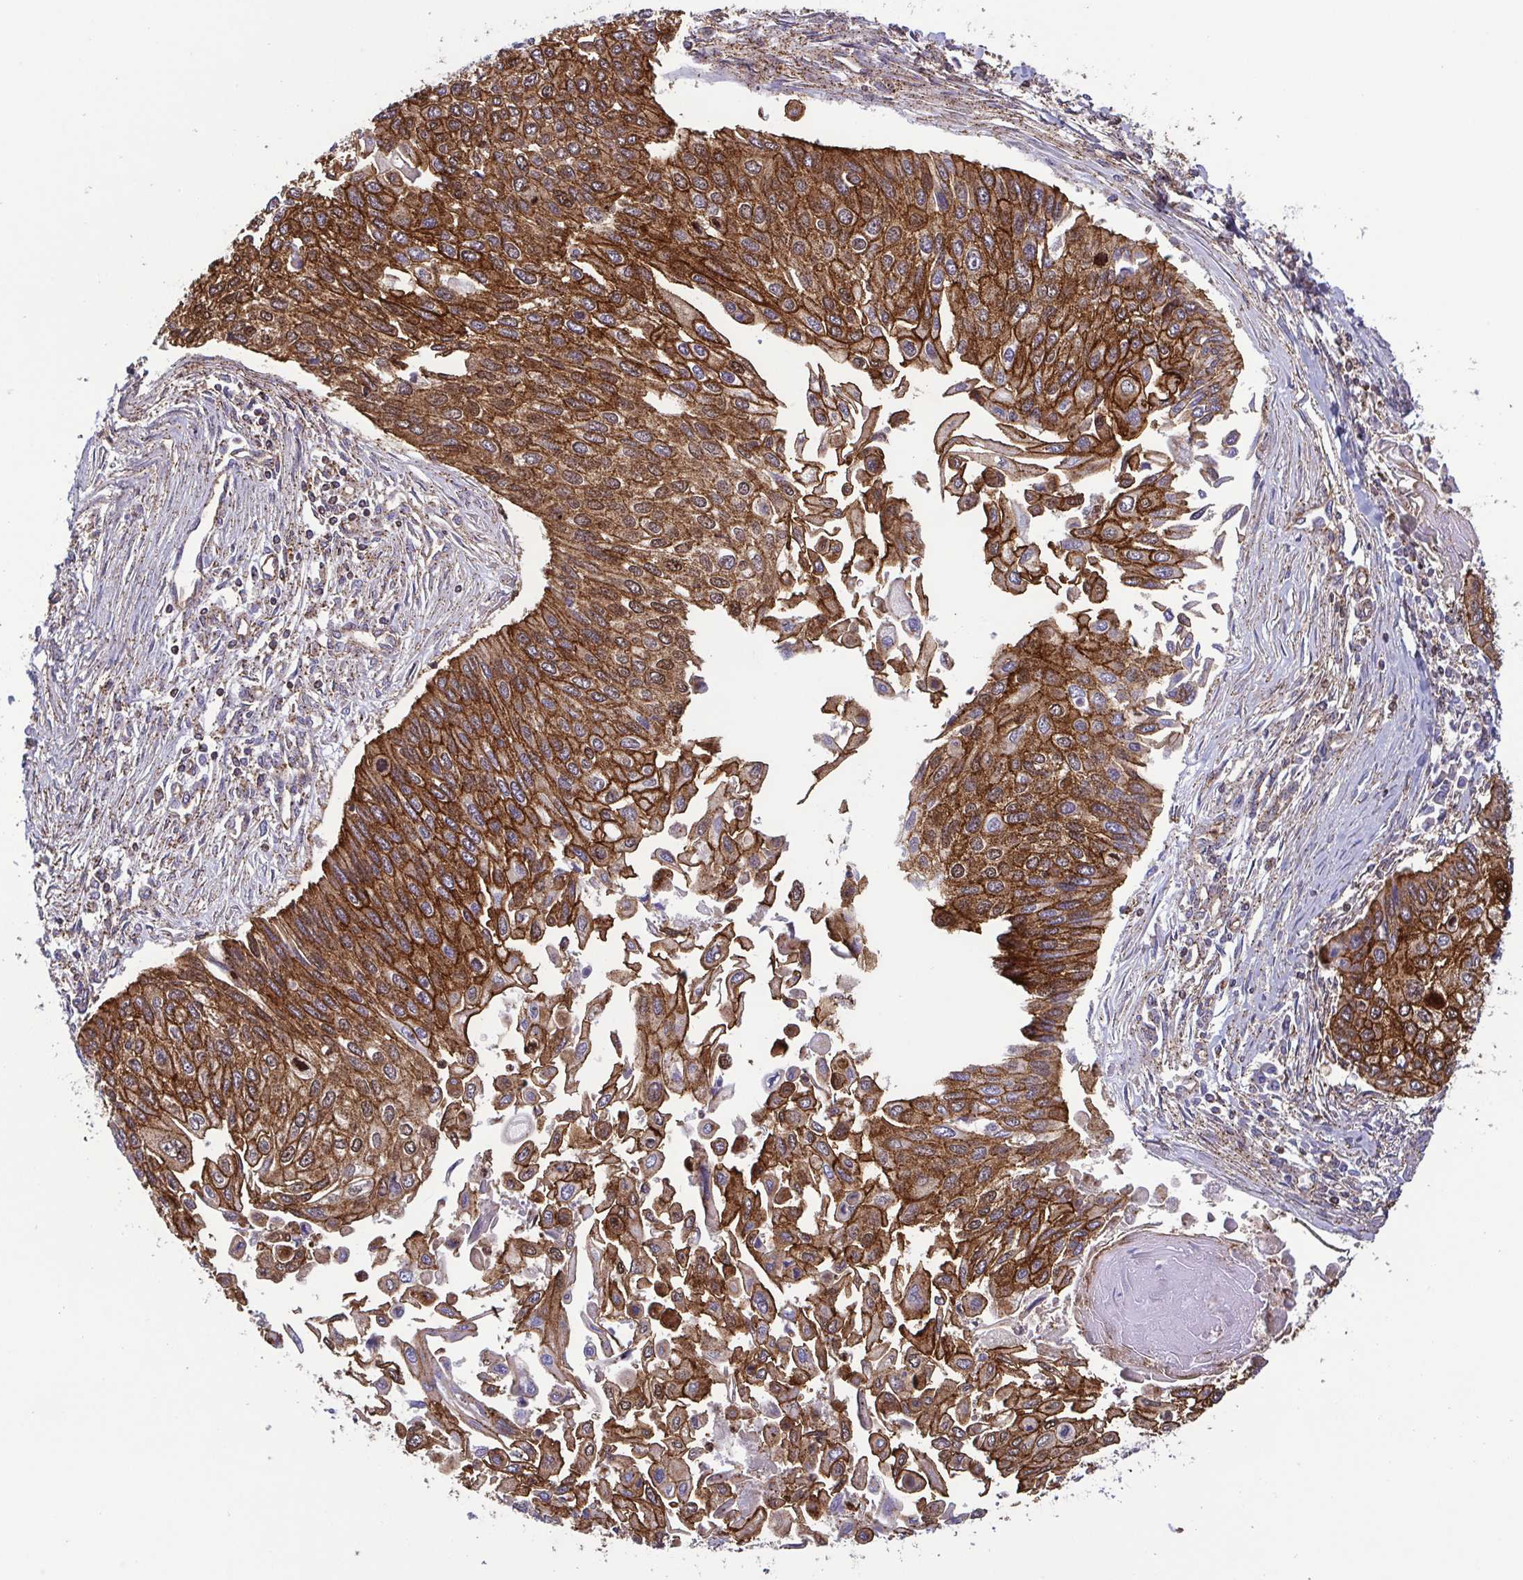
{"staining": {"intensity": "strong", "quantity": ">75%", "location": "cytoplasmic/membranous"}, "tissue": "lung cancer", "cell_type": "Tumor cells", "image_type": "cancer", "snomed": [{"axis": "morphology", "description": "Squamous cell carcinoma, NOS"}, {"axis": "morphology", "description": "Squamous cell carcinoma, metastatic, NOS"}, {"axis": "topography", "description": "Lung"}], "caption": "Immunohistochemistry (IHC) of human lung cancer exhibits high levels of strong cytoplasmic/membranous staining in about >75% of tumor cells.", "gene": "CHMP1B", "patient": {"sex": "male", "age": 63}}